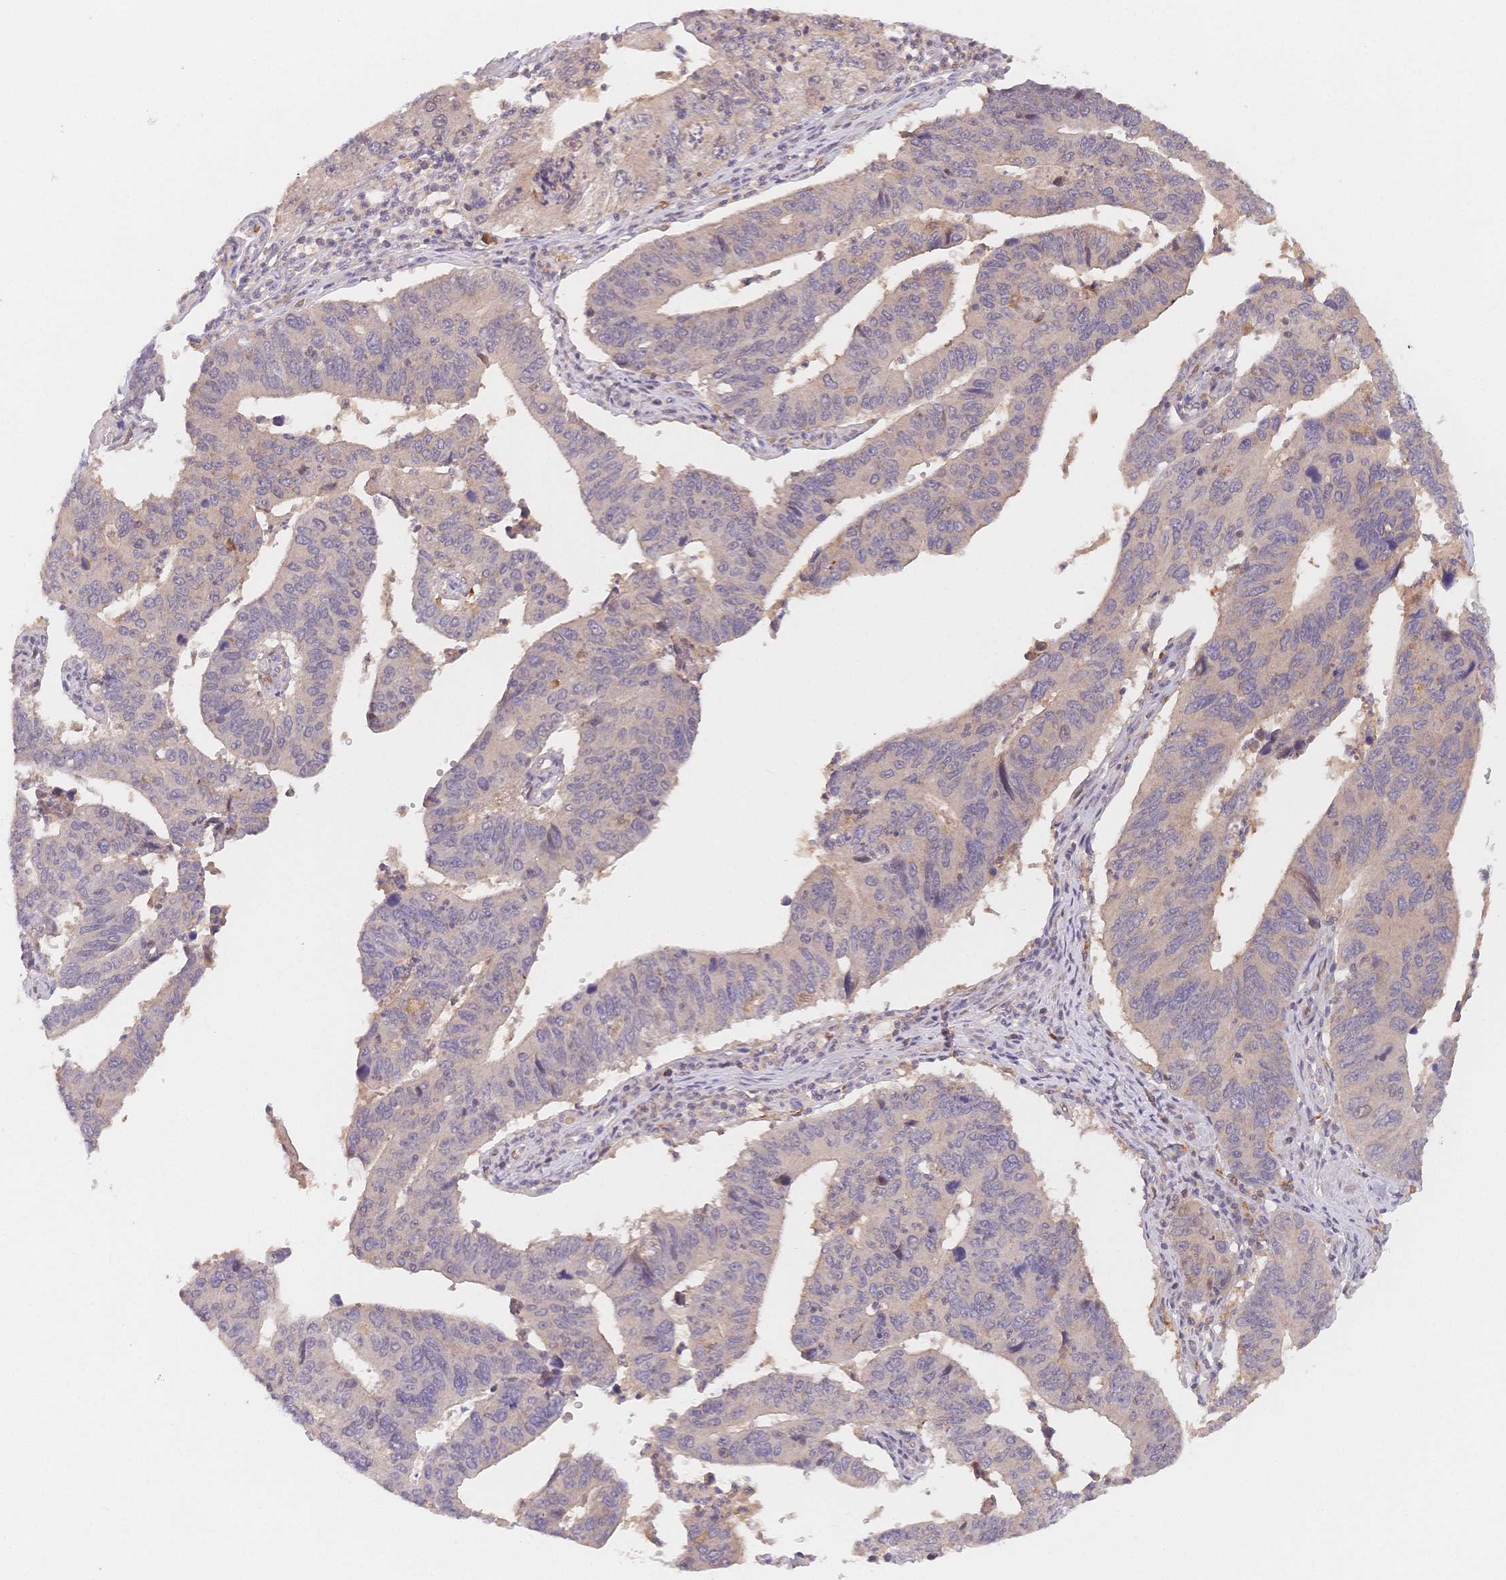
{"staining": {"intensity": "negative", "quantity": "none", "location": "none"}, "tissue": "stomach cancer", "cell_type": "Tumor cells", "image_type": "cancer", "snomed": [{"axis": "morphology", "description": "Adenocarcinoma, NOS"}, {"axis": "topography", "description": "Stomach"}], "caption": "This is an immunohistochemistry (IHC) photomicrograph of human stomach cancer. There is no positivity in tumor cells.", "gene": "C12orf75", "patient": {"sex": "male", "age": 59}}